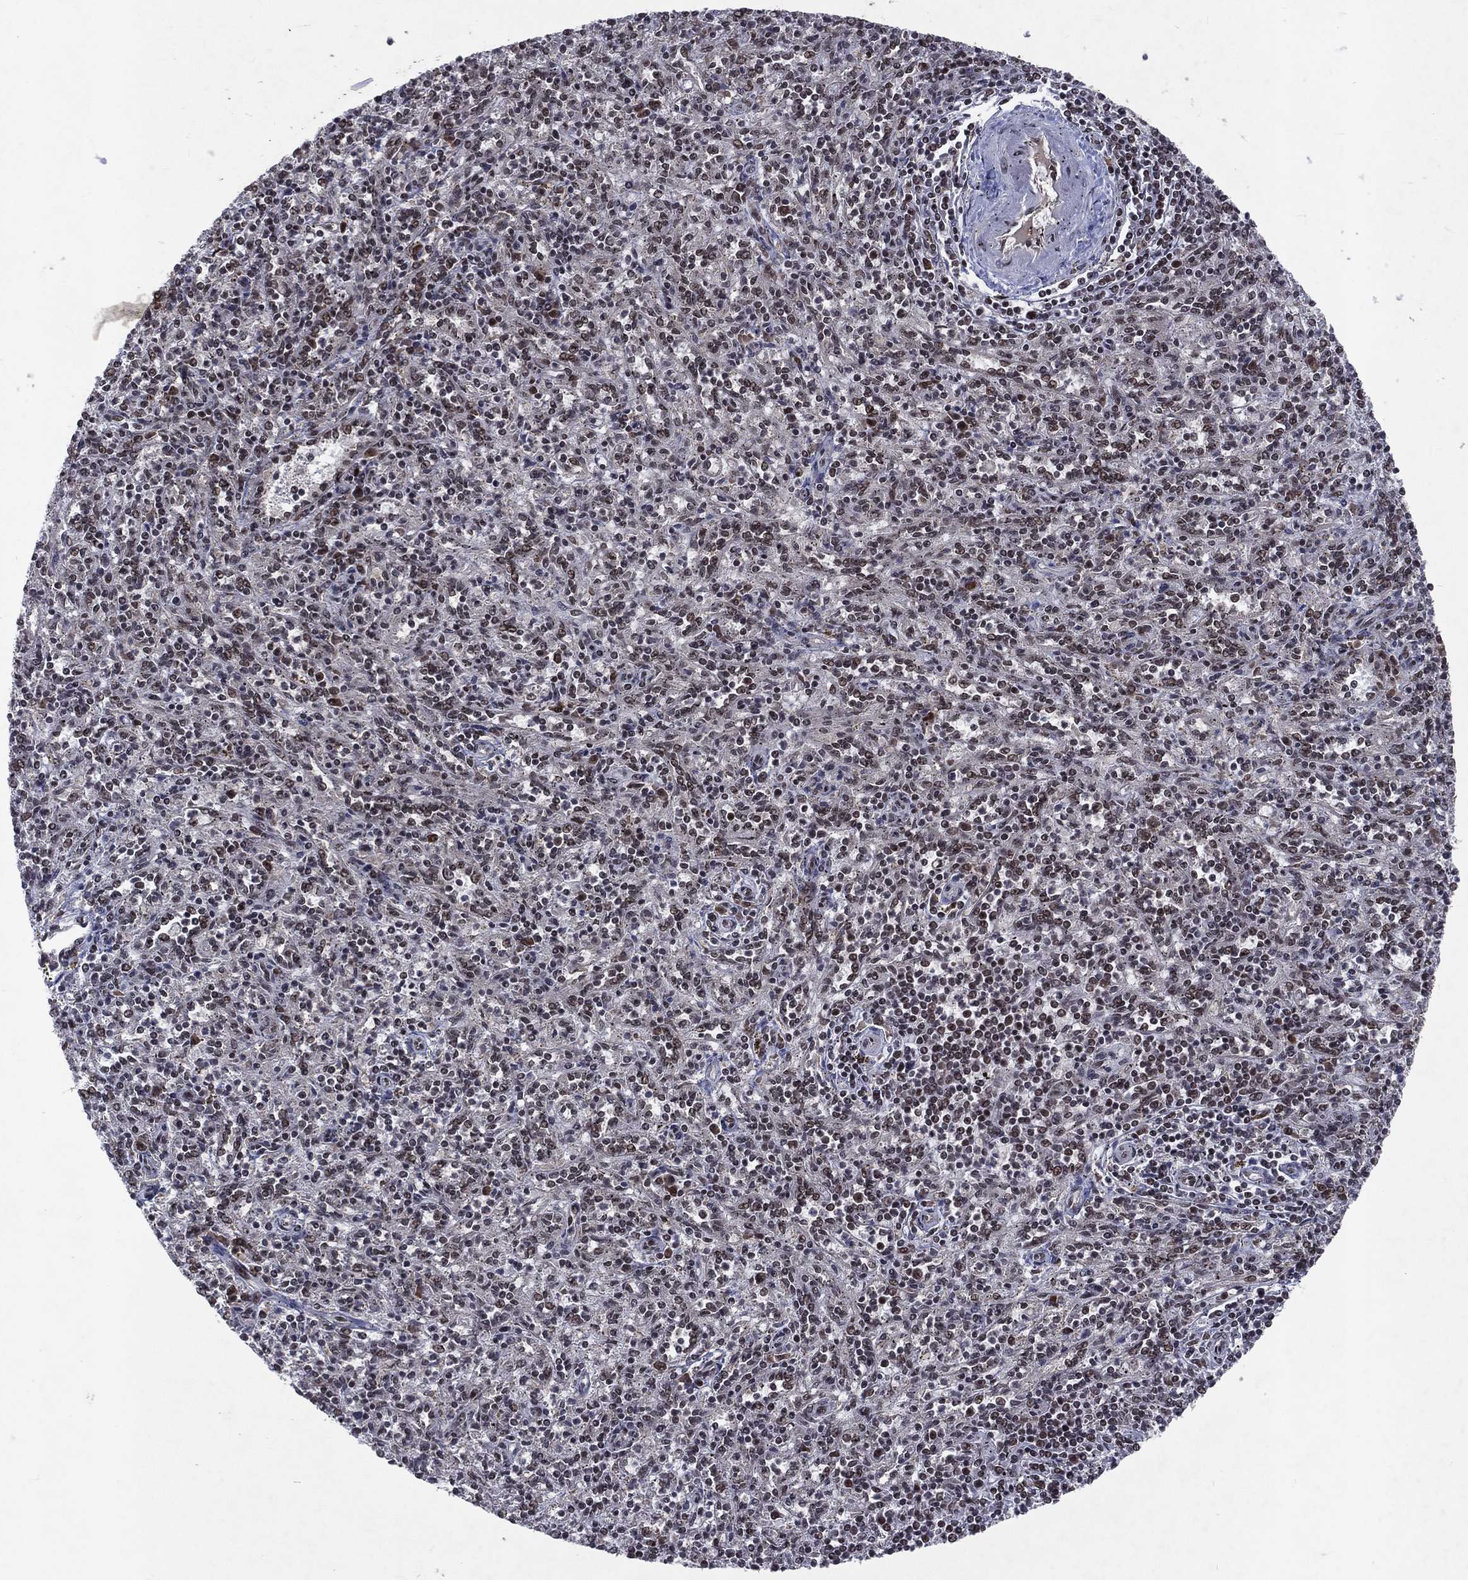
{"staining": {"intensity": "weak", "quantity": "25%-75%", "location": "nuclear"}, "tissue": "spleen", "cell_type": "Cells in red pulp", "image_type": "normal", "snomed": [{"axis": "morphology", "description": "Normal tissue, NOS"}, {"axis": "topography", "description": "Spleen"}], "caption": "Spleen stained for a protein (brown) reveals weak nuclear positive positivity in approximately 25%-75% of cells in red pulp.", "gene": "DMAP1", "patient": {"sex": "male", "age": 69}}